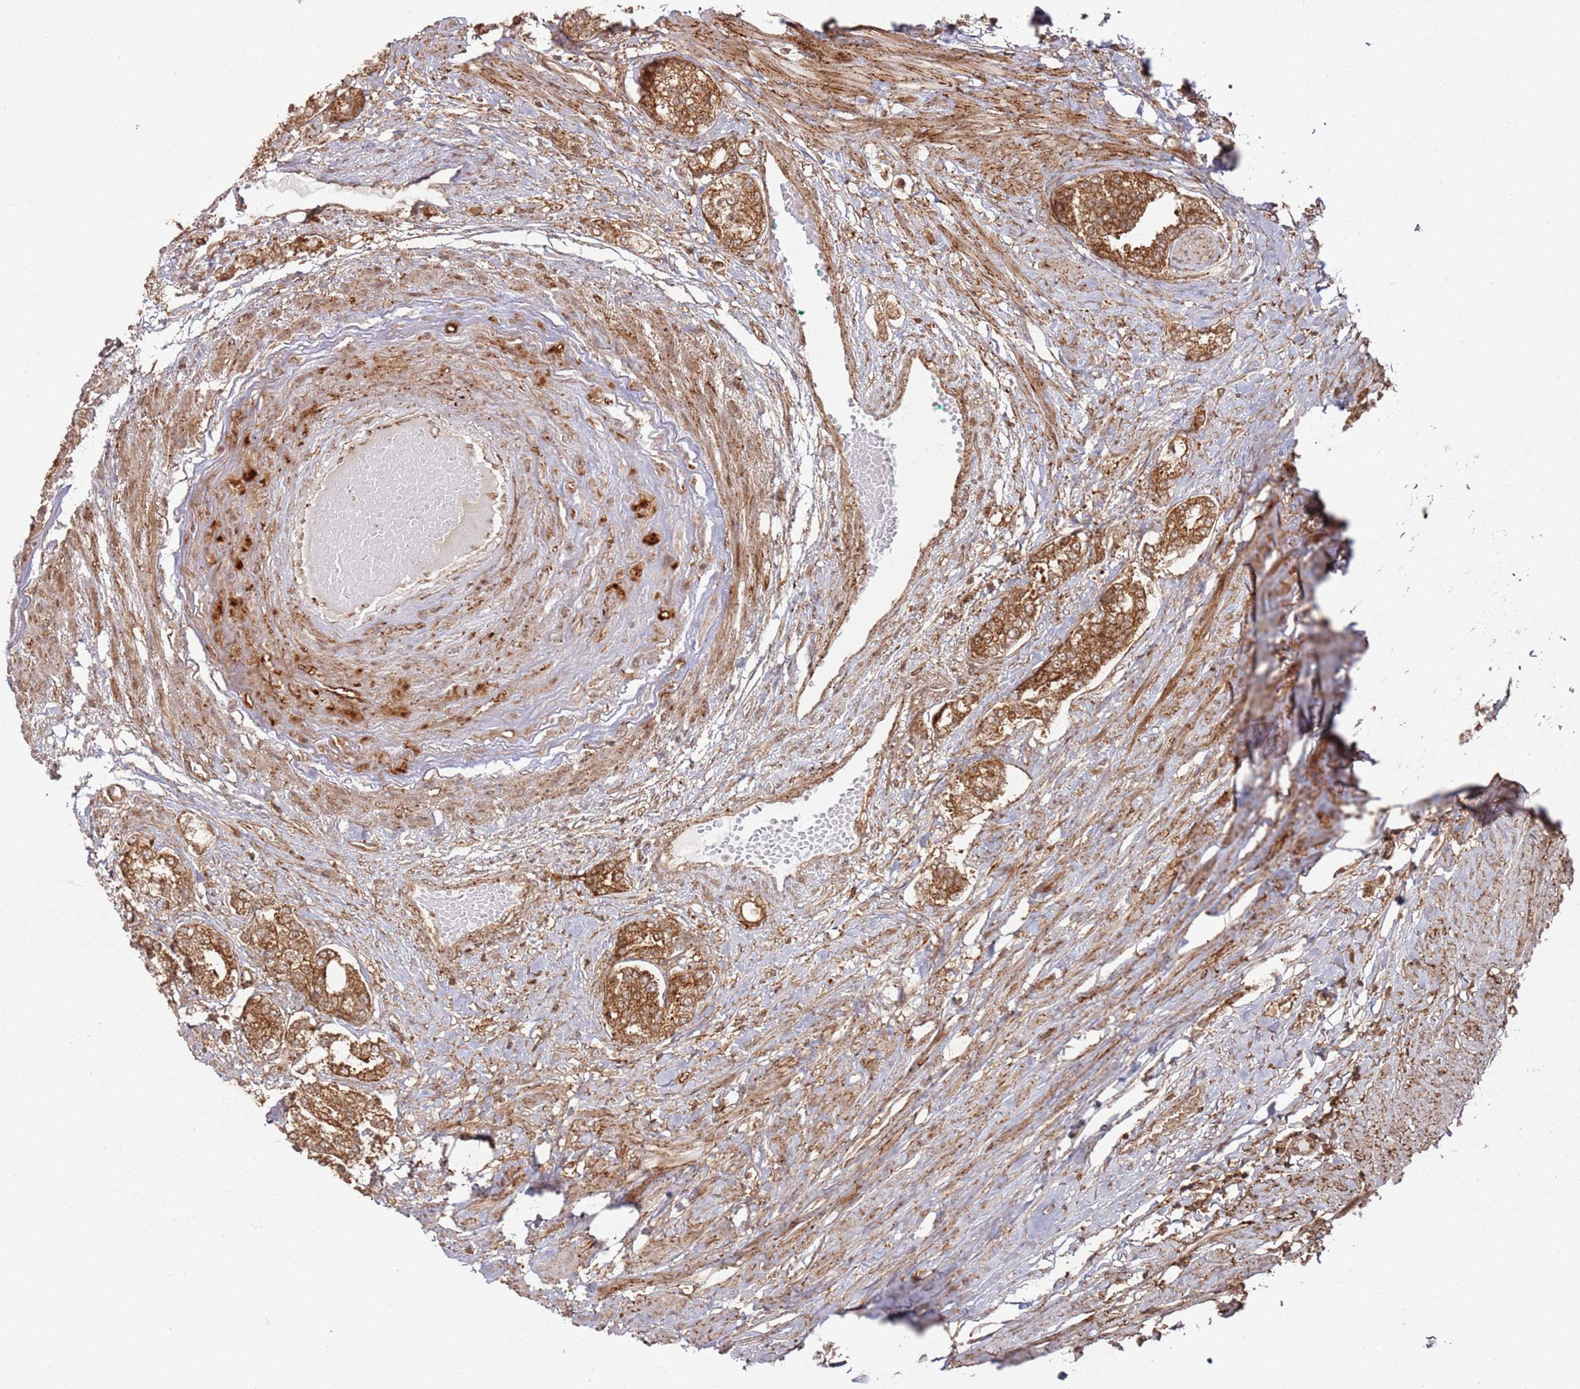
{"staining": {"intensity": "moderate", "quantity": ">75%", "location": "cytoplasmic/membranous"}, "tissue": "prostate cancer", "cell_type": "Tumor cells", "image_type": "cancer", "snomed": [{"axis": "morphology", "description": "Adenocarcinoma, High grade"}, {"axis": "topography", "description": "Prostate"}], "caption": "Brown immunohistochemical staining in prostate cancer (adenocarcinoma (high-grade)) demonstrates moderate cytoplasmic/membranous positivity in approximately >75% of tumor cells. The staining is performed using DAB (3,3'-diaminobenzidine) brown chromogen to label protein expression. The nuclei are counter-stained blue using hematoxylin.", "gene": "PIH1D1", "patient": {"sex": "male", "age": 64}}